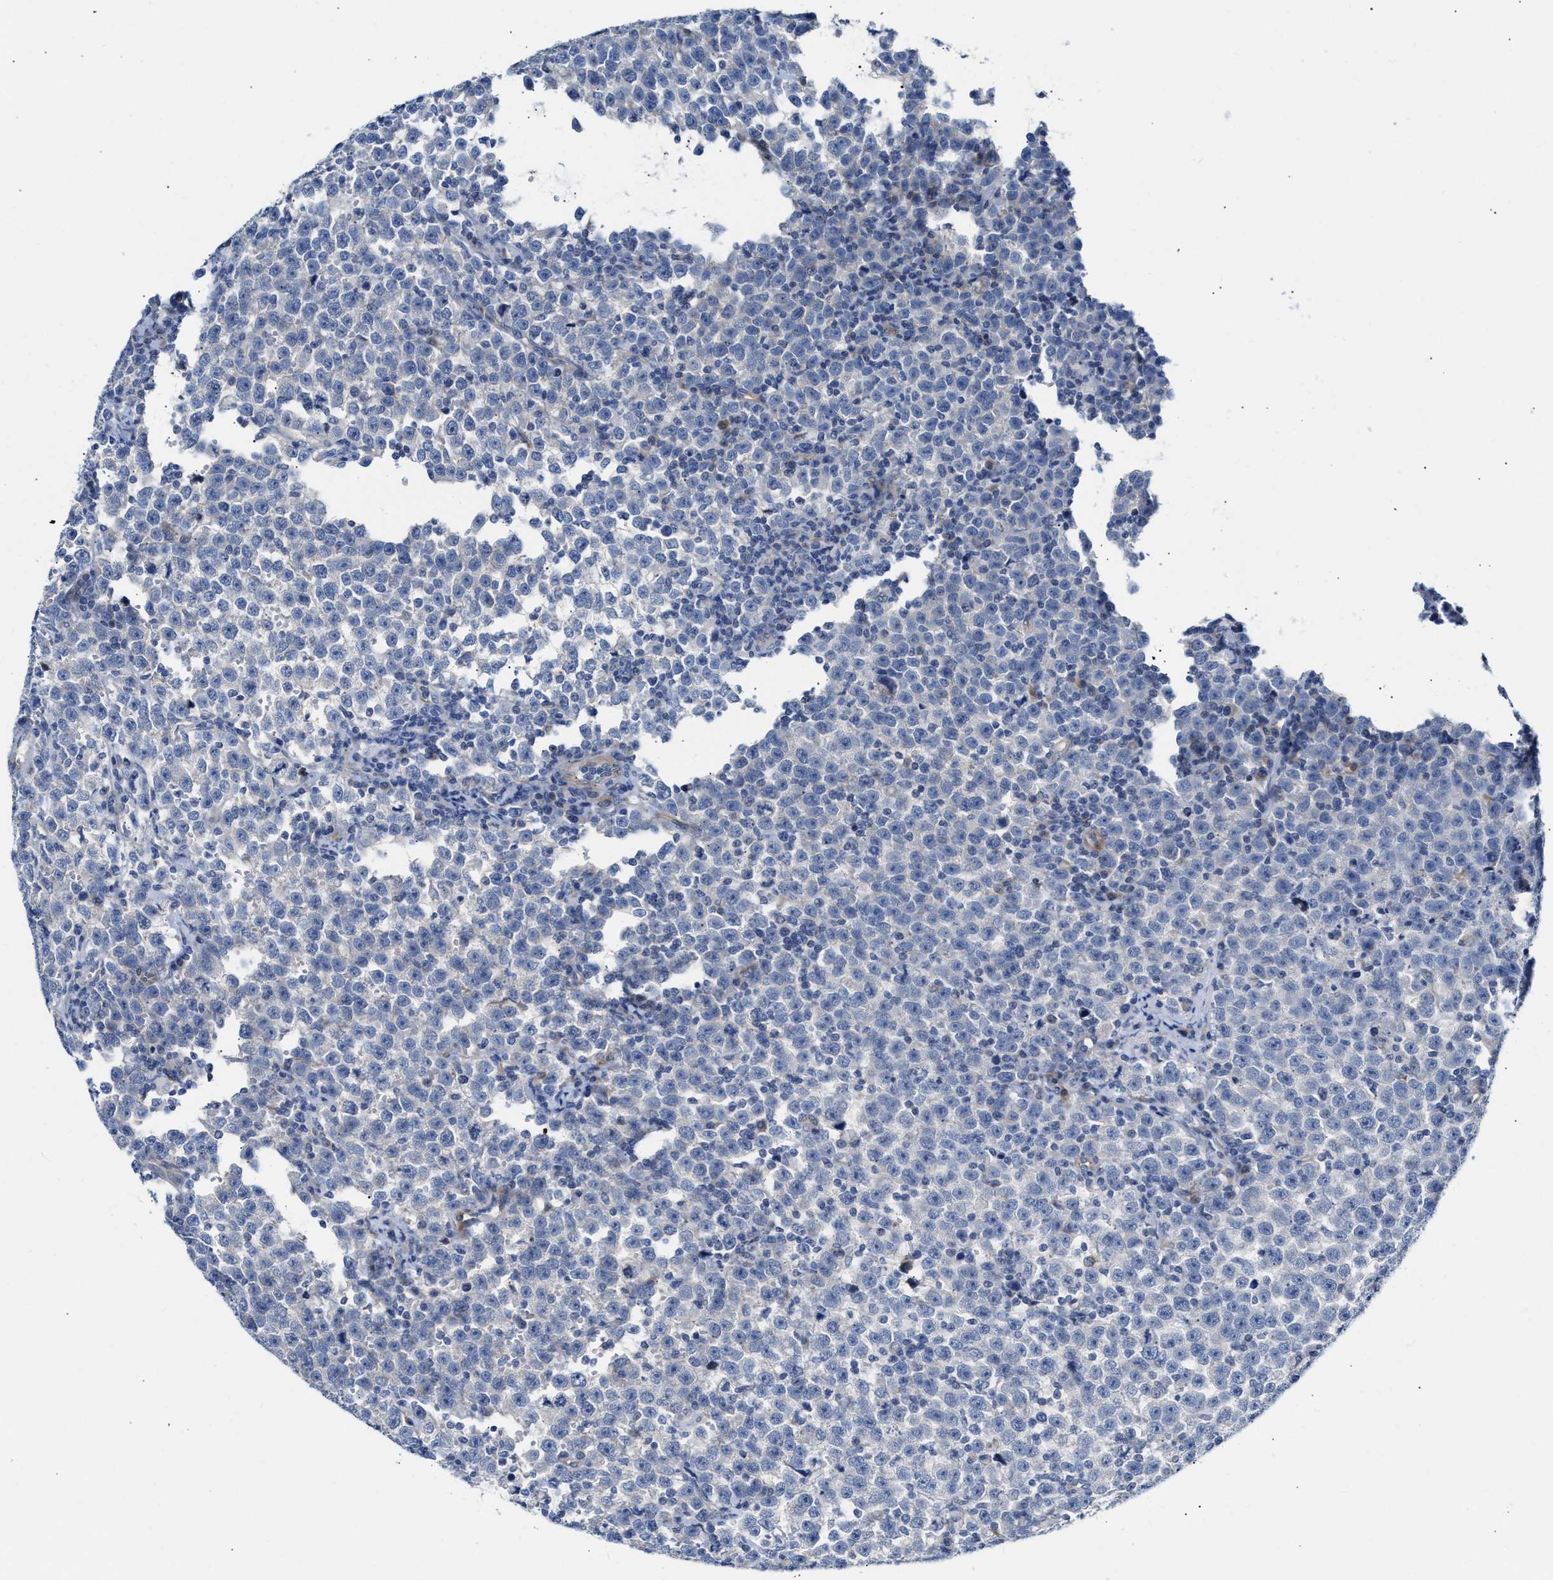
{"staining": {"intensity": "negative", "quantity": "none", "location": "none"}, "tissue": "testis cancer", "cell_type": "Tumor cells", "image_type": "cancer", "snomed": [{"axis": "morphology", "description": "Seminoma, NOS"}, {"axis": "topography", "description": "Testis"}], "caption": "DAB (3,3'-diaminobenzidine) immunohistochemical staining of human testis cancer exhibits no significant expression in tumor cells.", "gene": "FHL1", "patient": {"sex": "male", "age": 43}}